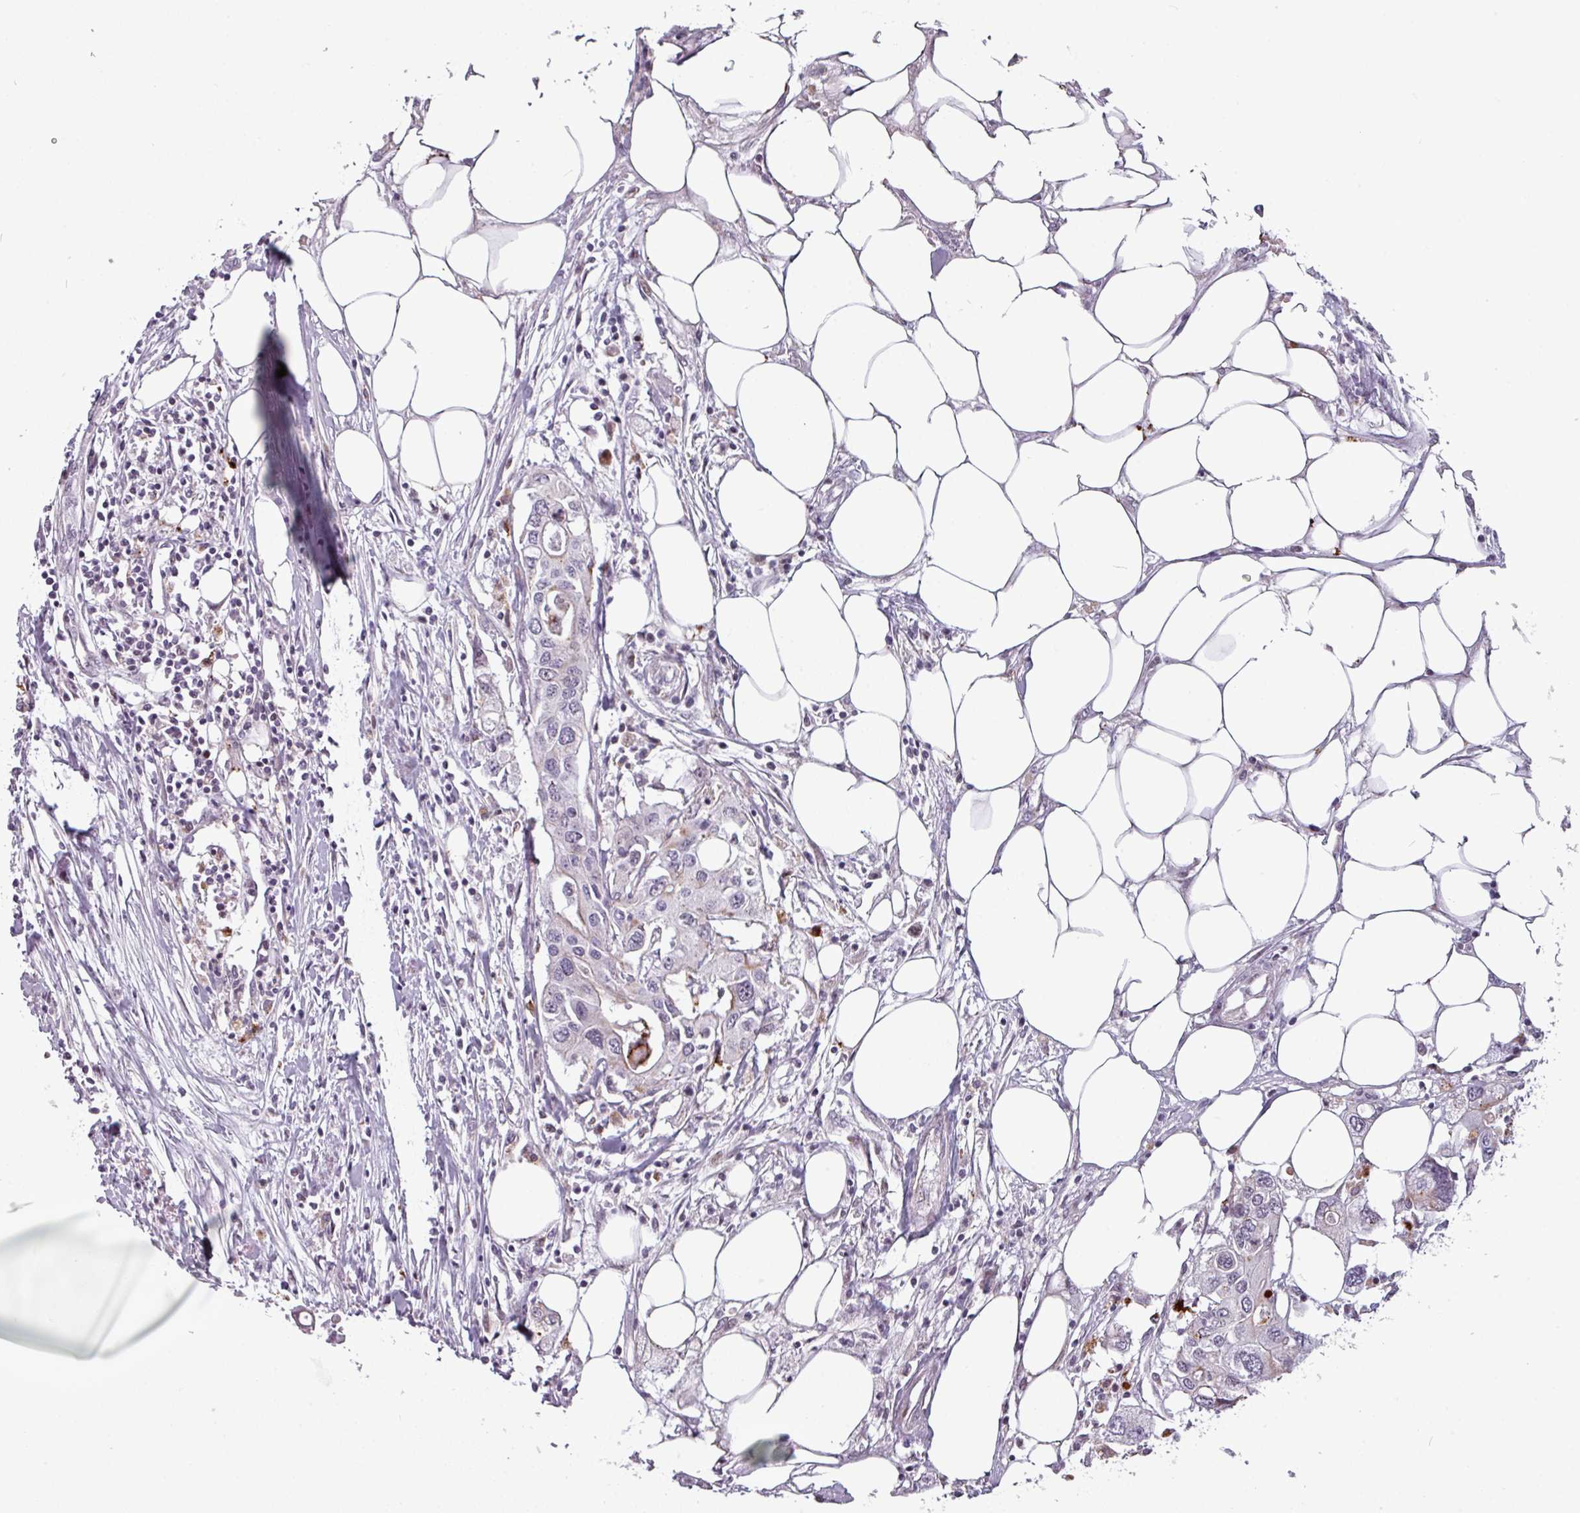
{"staining": {"intensity": "negative", "quantity": "none", "location": "none"}, "tissue": "colorectal cancer", "cell_type": "Tumor cells", "image_type": "cancer", "snomed": [{"axis": "morphology", "description": "Adenocarcinoma, NOS"}, {"axis": "topography", "description": "Colon"}], "caption": "This is a micrograph of immunohistochemistry staining of adenocarcinoma (colorectal), which shows no expression in tumor cells.", "gene": "TMEFF1", "patient": {"sex": "male", "age": 77}}